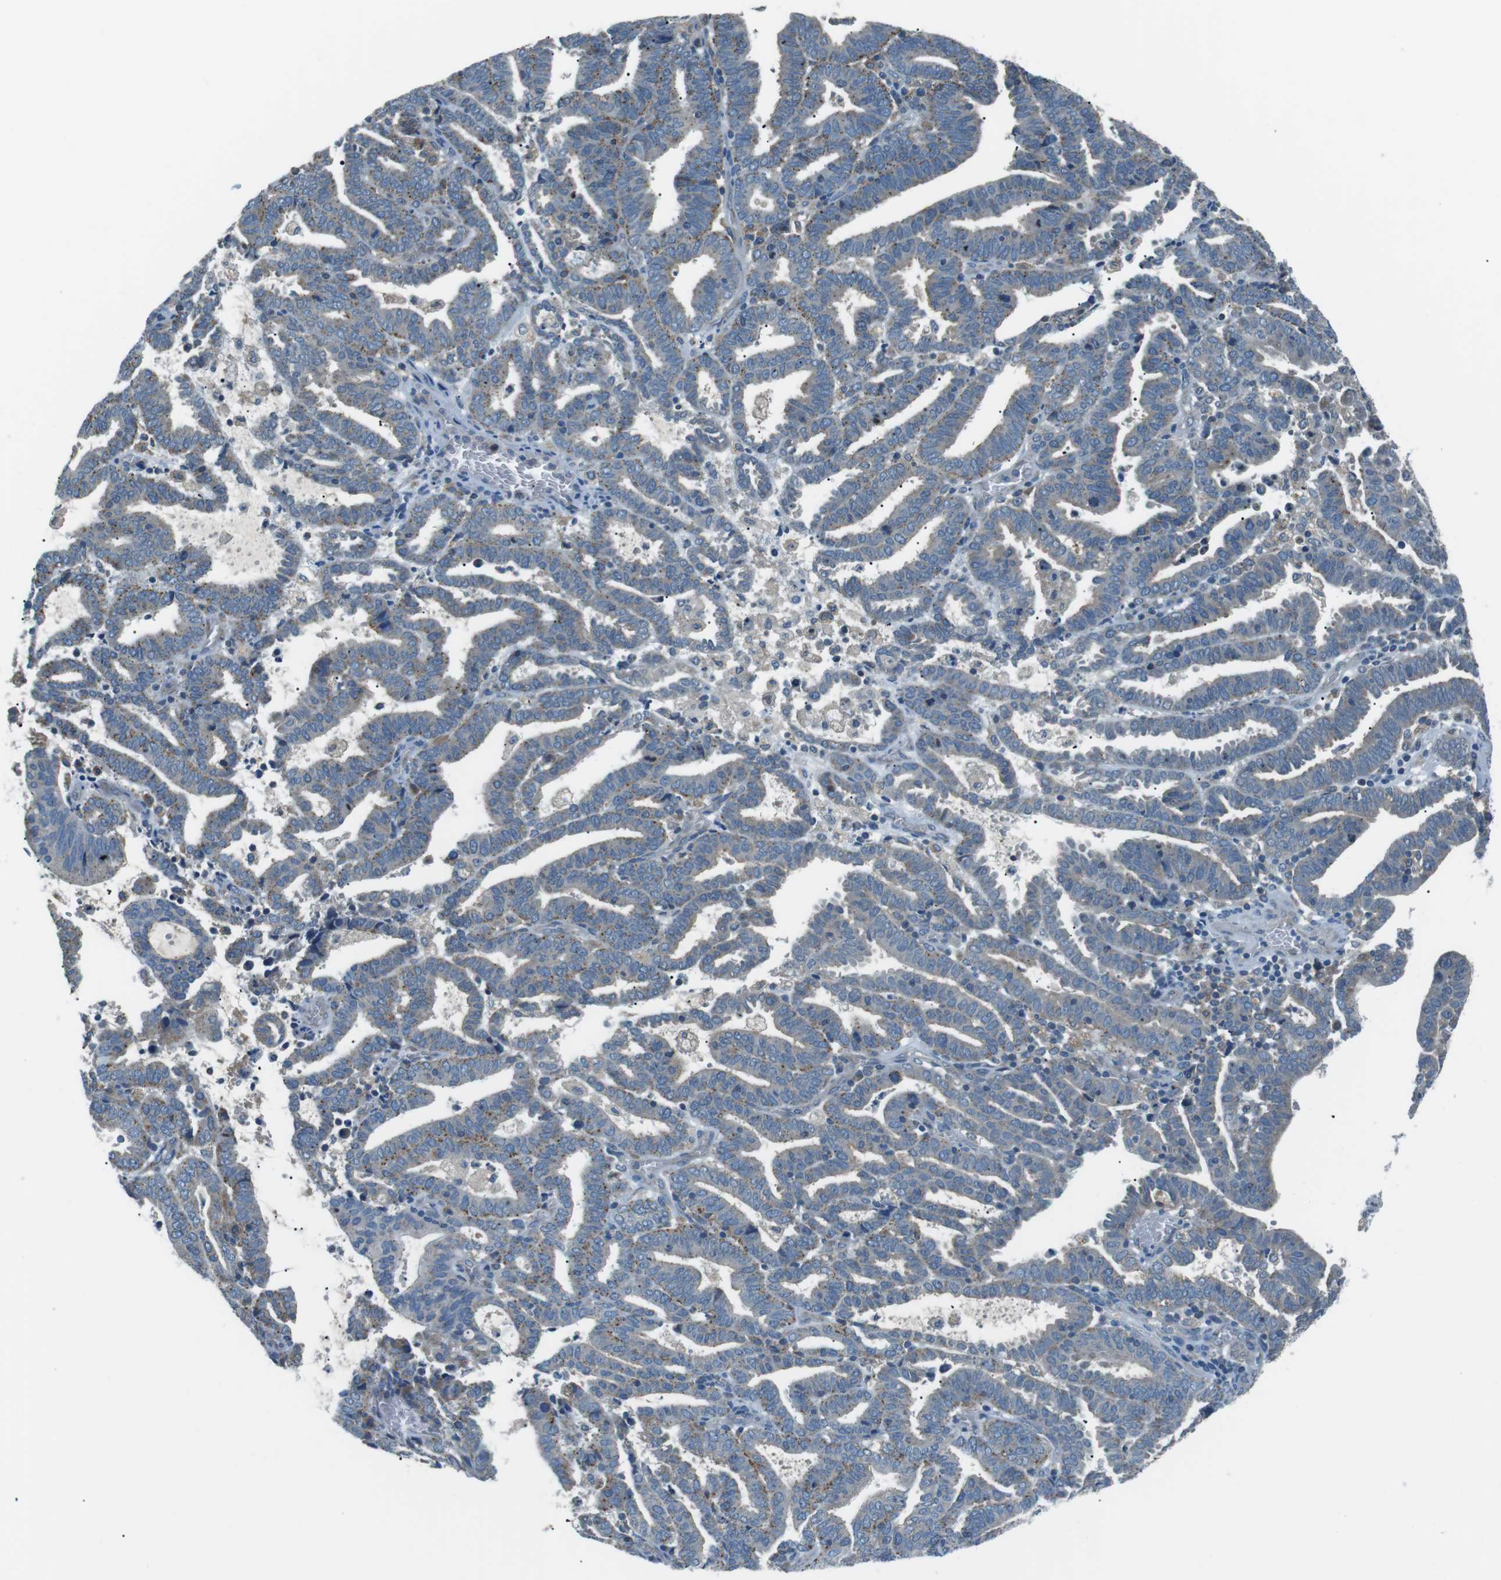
{"staining": {"intensity": "weak", "quantity": "25%-75%", "location": "cytoplasmic/membranous"}, "tissue": "endometrial cancer", "cell_type": "Tumor cells", "image_type": "cancer", "snomed": [{"axis": "morphology", "description": "Adenocarcinoma, NOS"}, {"axis": "topography", "description": "Uterus"}], "caption": "There is low levels of weak cytoplasmic/membranous expression in tumor cells of endometrial cancer, as demonstrated by immunohistochemical staining (brown color).", "gene": "FAM3B", "patient": {"sex": "female", "age": 83}}